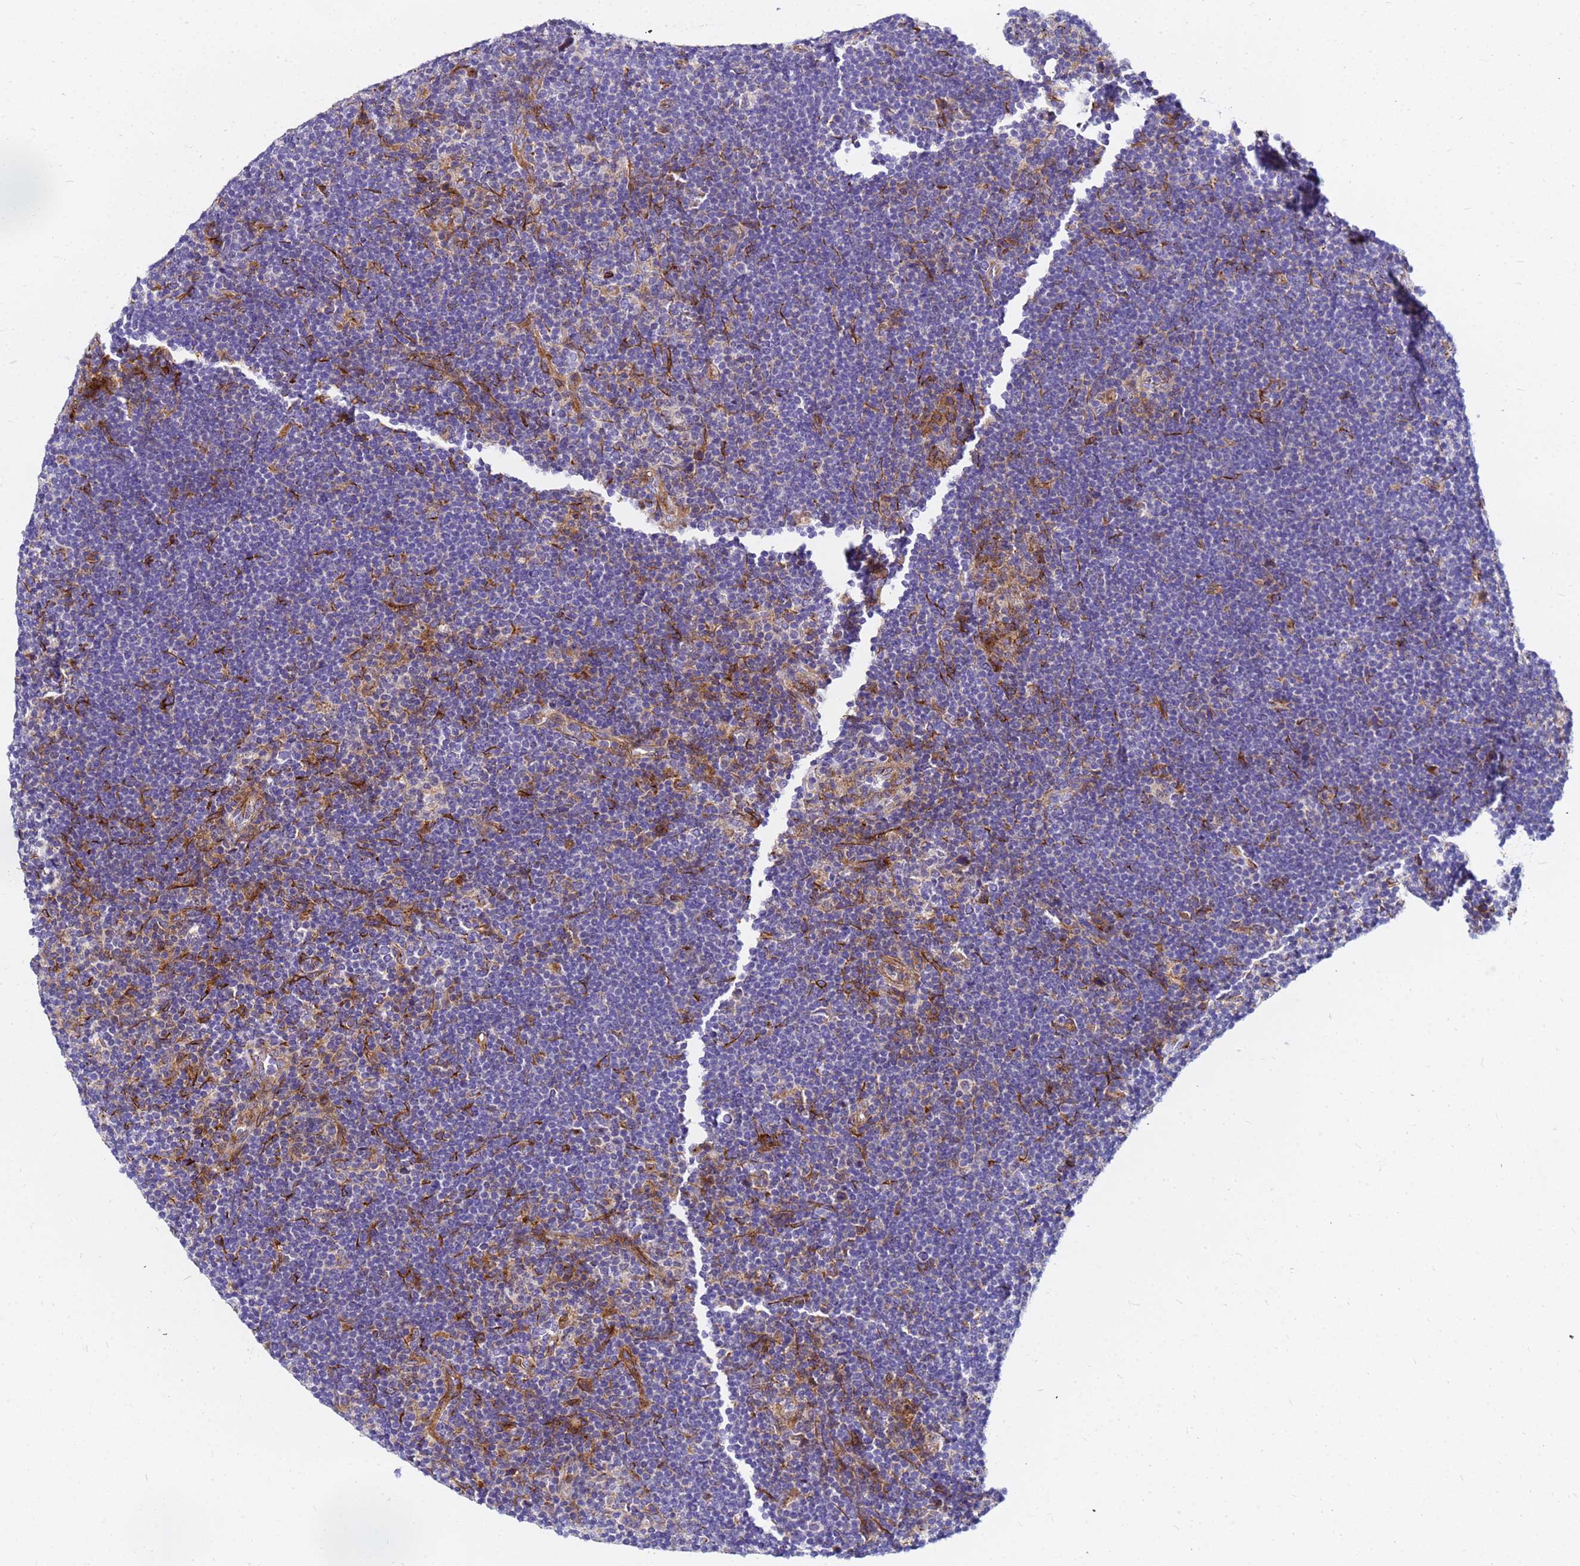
{"staining": {"intensity": "negative", "quantity": "none", "location": "none"}, "tissue": "lymphoma", "cell_type": "Tumor cells", "image_type": "cancer", "snomed": [{"axis": "morphology", "description": "Hodgkin's disease, NOS"}, {"axis": "topography", "description": "Lymph node"}], "caption": "A photomicrograph of Hodgkin's disease stained for a protein demonstrates no brown staining in tumor cells.", "gene": "TUBA8", "patient": {"sex": "female", "age": 57}}